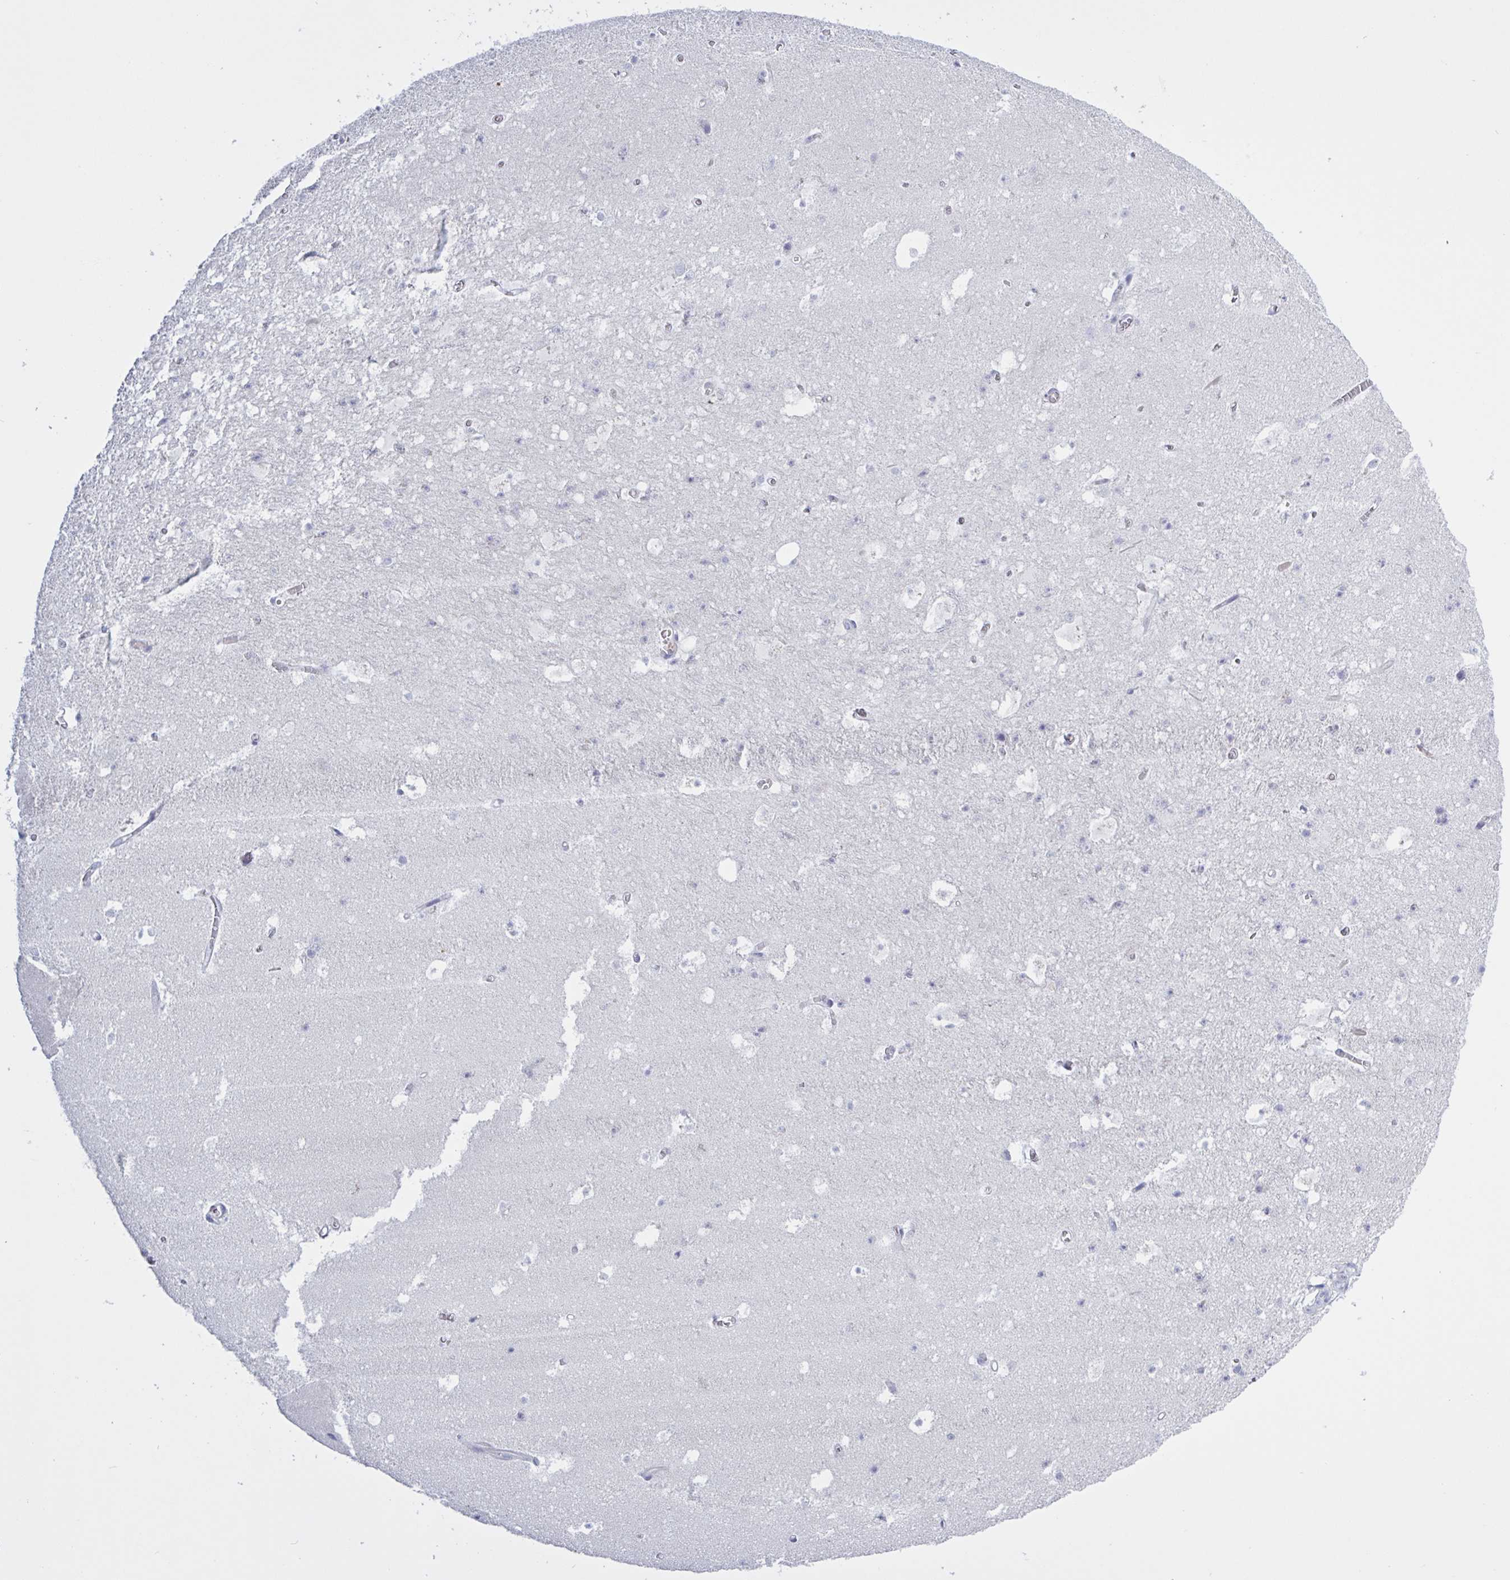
{"staining": {"intensity": "negative", "quantity": "none", "location": "none"}, "tissue": "hippocampus", "cell_type": "Glial cells", "image_type": "normal", "snomed": [{"axis": "morphology", "description": "Normal tissue, NOS"}, {"axis": "topography", "description": "Hippocampus"}], "caption": "This is an immunohistochemistry (IHC) micrograph of unremarkable hippocampus. There is no staining in glial cells.", "gene": "ST14", "patient": {"sex": "female", "age": 42}}